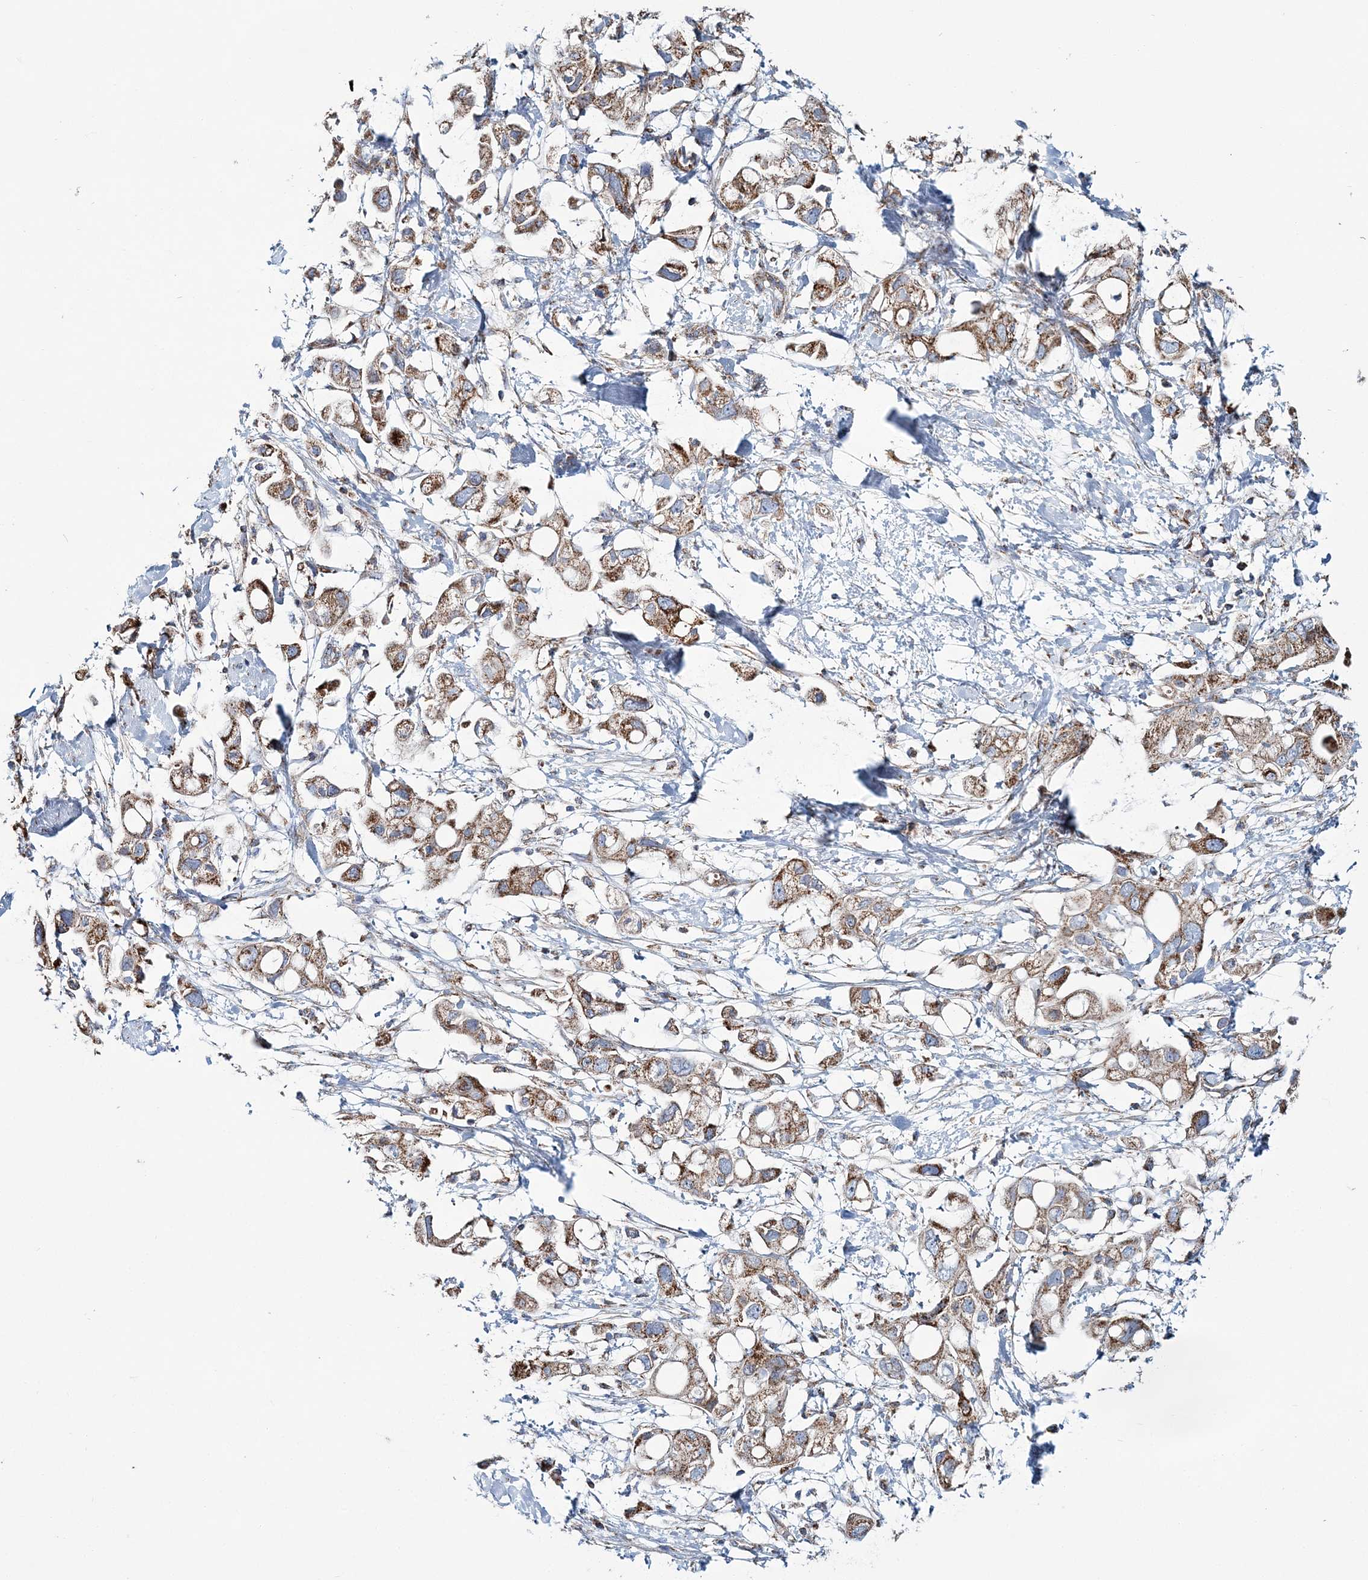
{"staining": {"intensity": "moderate", "quantity": ">75%", "location": "cytoplasmic/membranous"}, "tissue": "pancreatic cancer", "cell_type": "Tumor cells", "image_type": "cancer", "snomed": [{"axis": "morphology", "description": "Adenocarcinoma, NOS"}, {"axis": "topography", "description": "Pancreas"}], "caption": "Immunohistochemical staining of human pancreatic cancer (adenocarcinoma) demonstrates moderate cytoplasmic/membranous protein expression in approximately >75% of tumor cells.", "gene": "ARHGAP6", "patient": {"sex": "female", "age": 56}}